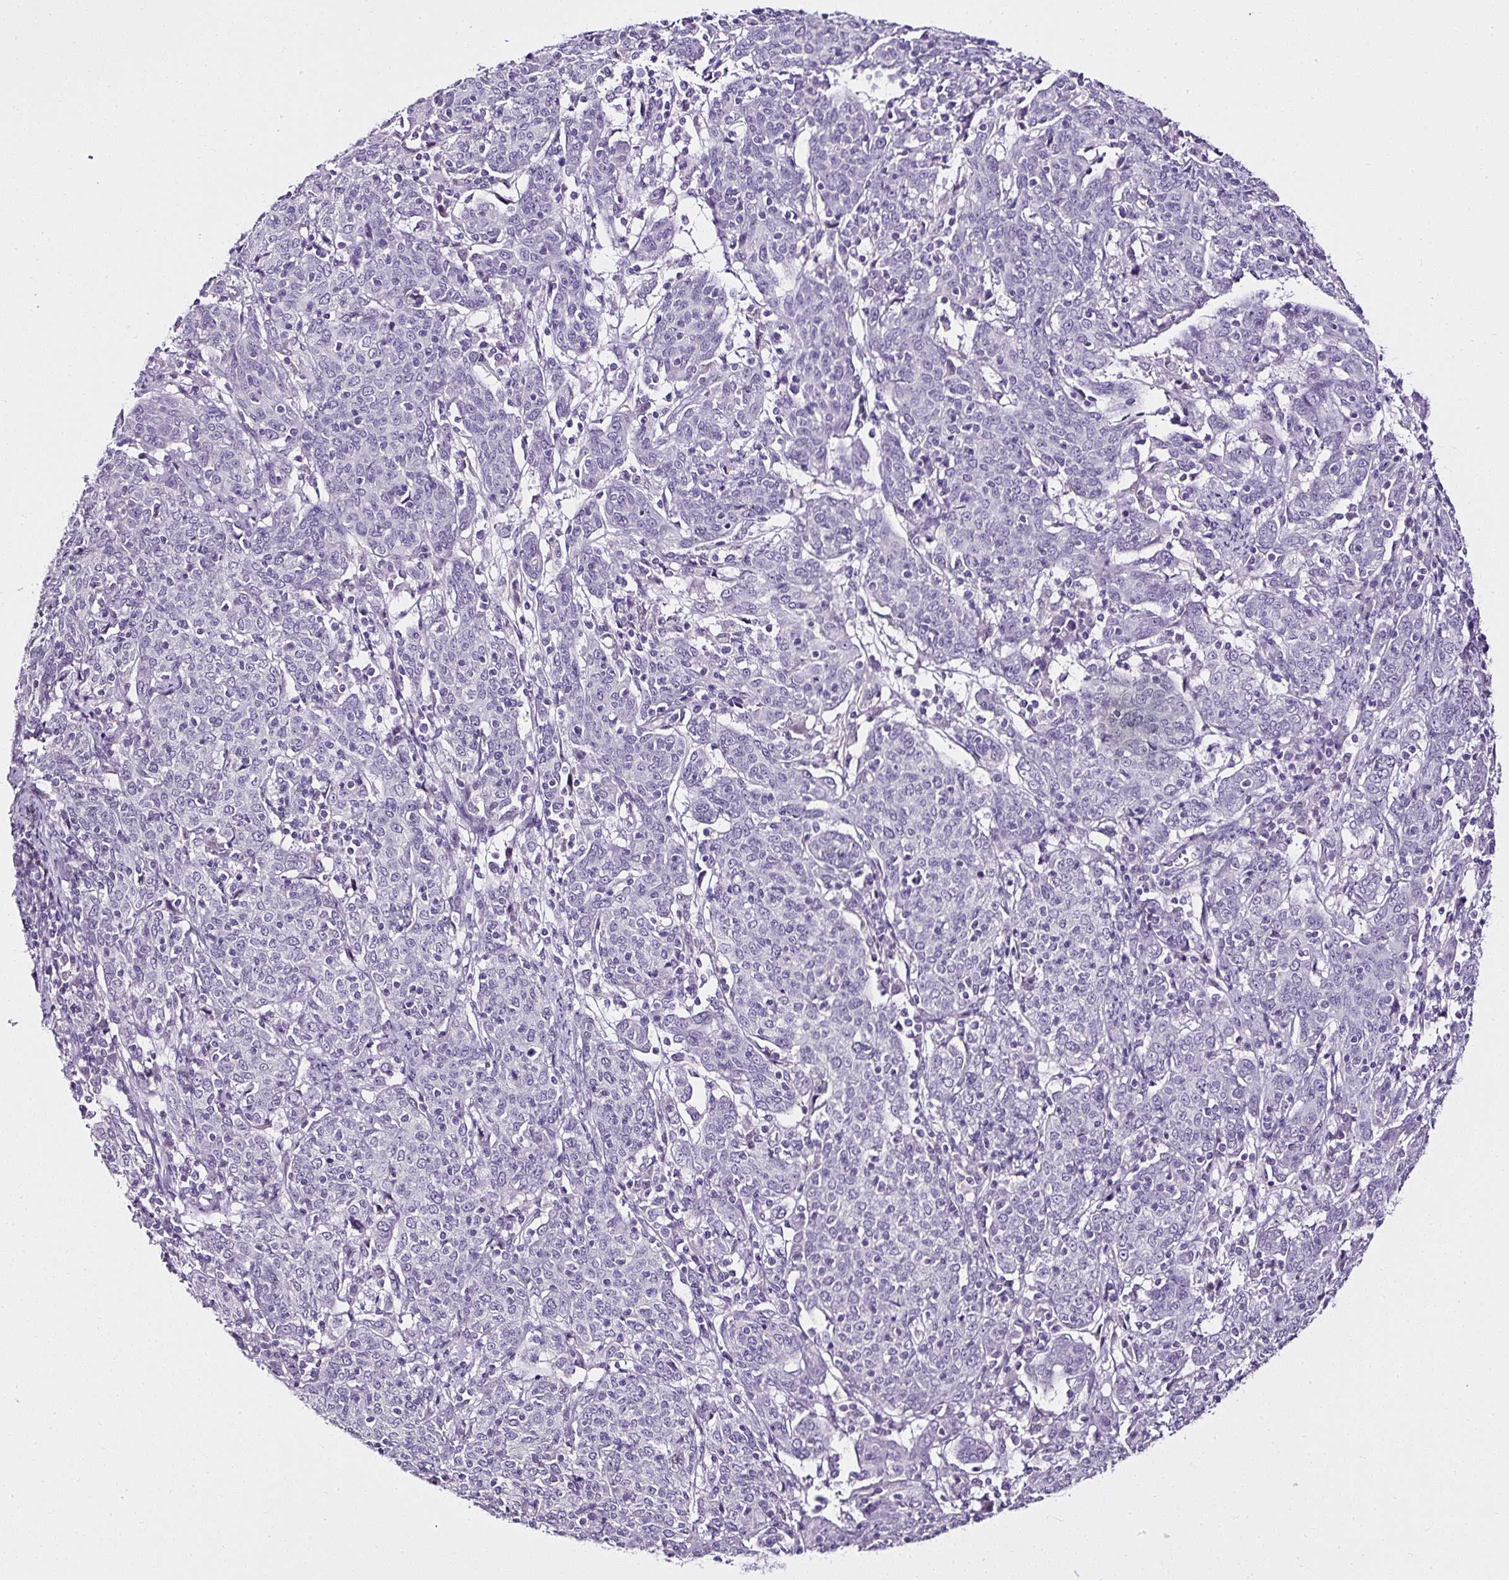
{"staining": {"intensity": "negative", "quantity": "none", "location": "none"}, "tissue": "cervical cancer", "cell_type": "Tumor cells", "image_type": "cancer", "snomed": [{"axis": "morphology", "description": "Squamous cell carcinoma, NOS"}, {"axis": "topography", "description": "Cervix"}], "caption": "High magnification brightfield microscopy of squamous cell carcinoma (cervical) stained with DAB (3,3'-diaminobenzidine) (brown) and counterstained with hematoxylin (blue): tumor cells show no significant positivity.", "gene": "ATP2A1", "patient": {"sex": "female", "age": 67}}